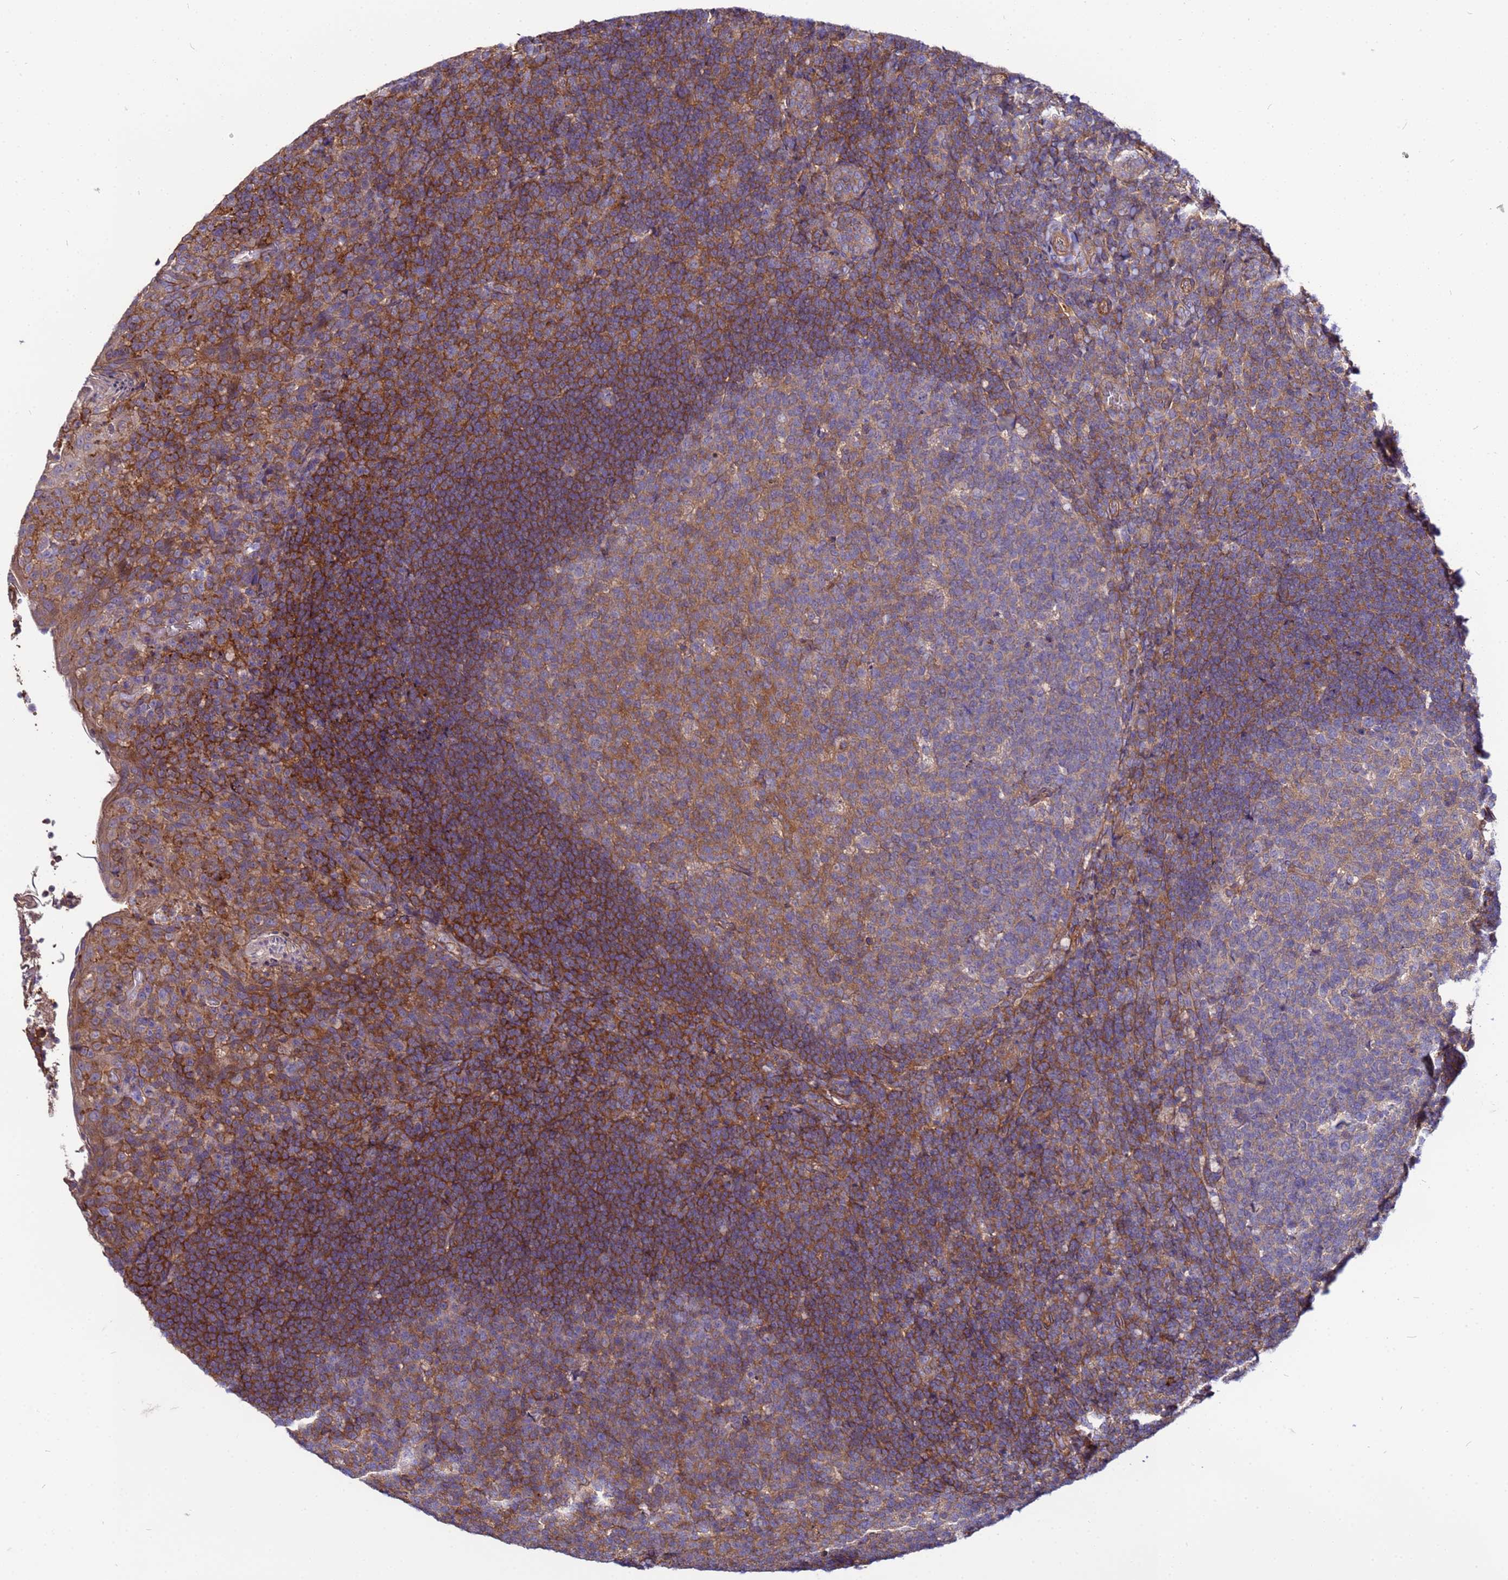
{"staining": {"intensity": "weak", "quantity": "<25%", "location": "cytoplasmic/membranous"}, "tissue": "tonsil", "cell_type": "Germinal center cells", "image_type": "normal", "snomed": [{"axis": "morphology", "description": "Normal tissue, NOS"}, {"axis": "topography", "description": "Tonsil"}], "caption": "IHC image of unremarkable tonsil: tonsil stained with DAB shows no significant protein positivity in germinal center cells.", "gene": "STK38L", "patient": {"sex": "female", "age": 10}}